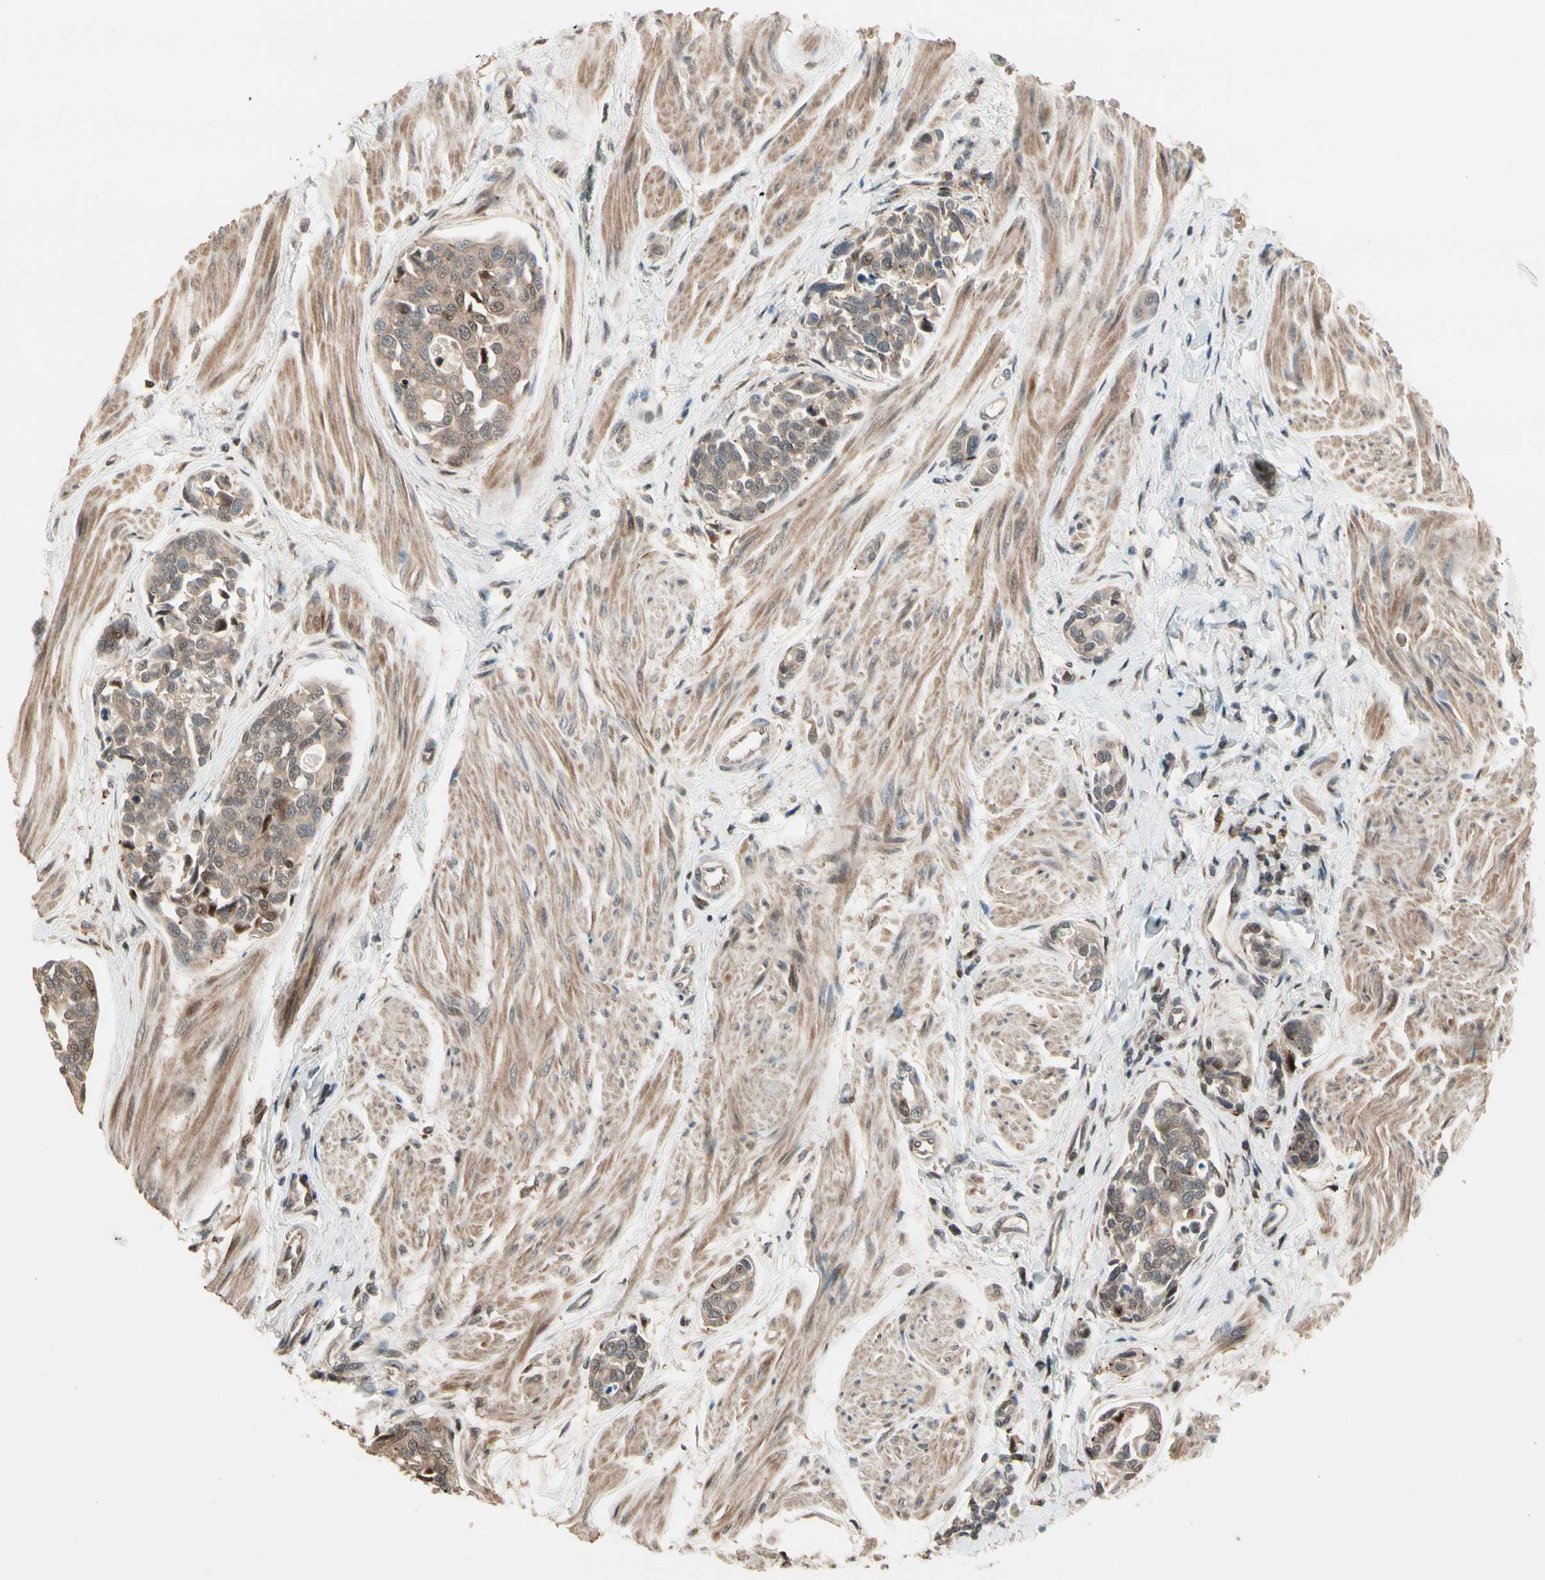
{"staining": {"intensity": "weak", "quantity": "25%-75%", "location": "cytoplasmic/membranous,nuclear"}, "tissue": "urothelial cancer", "cell_type": "Tumor cells", "image_type": "cancer", "snomed": [{"axis": "morphology", "description": "Urothelial carcinoma, High grade"}, {"axis": "topography", "description": "Urinary bladder"}], "caption": "Brown immunohistochemical staining in human high-grade urothelial carcinoma shows weak cytoplasmic/membranous and nuclear expression in about 25%-75% of tumor cells. (DAB IHC, brown staining for protein, blue staining for nuclei).", "gene": "CSF1R", "patient": {"sex": "male", "age": 78}}